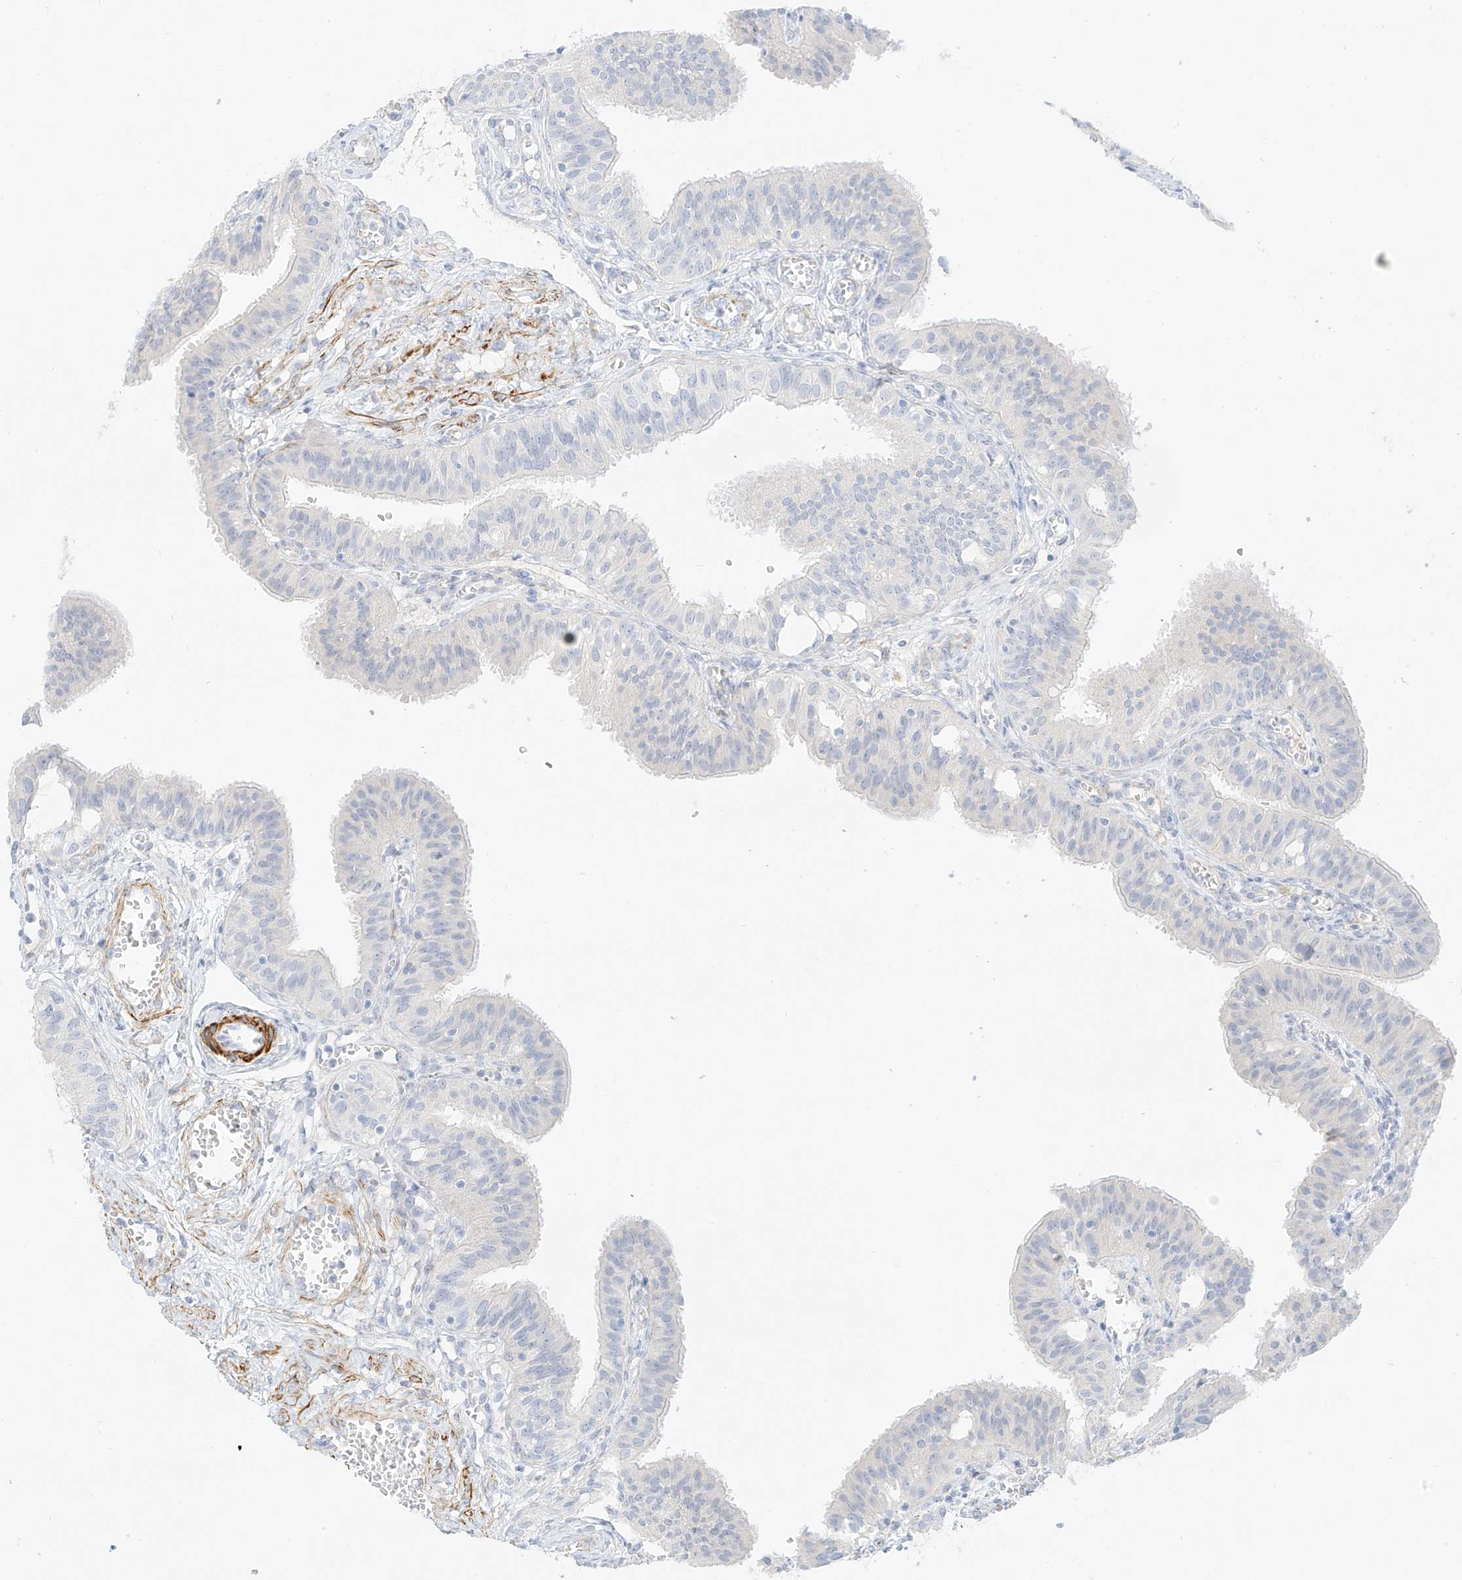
{"staining": {"intensity": "negative", "quantity": "none", "location": "none"}, "tissue": "fallopian tube", "cell_type": "Glandular cells", "image_type": "normal", "snomed": [{"axis": "morphology", "description": "Normal tissue, NOS"}, {"axis": "topography", "description": "Fallopian tube"}, {"axis": "topography", "description": "Ovary"}], "caption": "Protein analysis of benign fallopian tube reveals no significant expression in glandular cells. (DAB (3,3'-diaminobenzidine) immunohistochemistry, high magnification).", "gene": "ST3GAL5", "patient": {"sex": "female", "age": 42}}